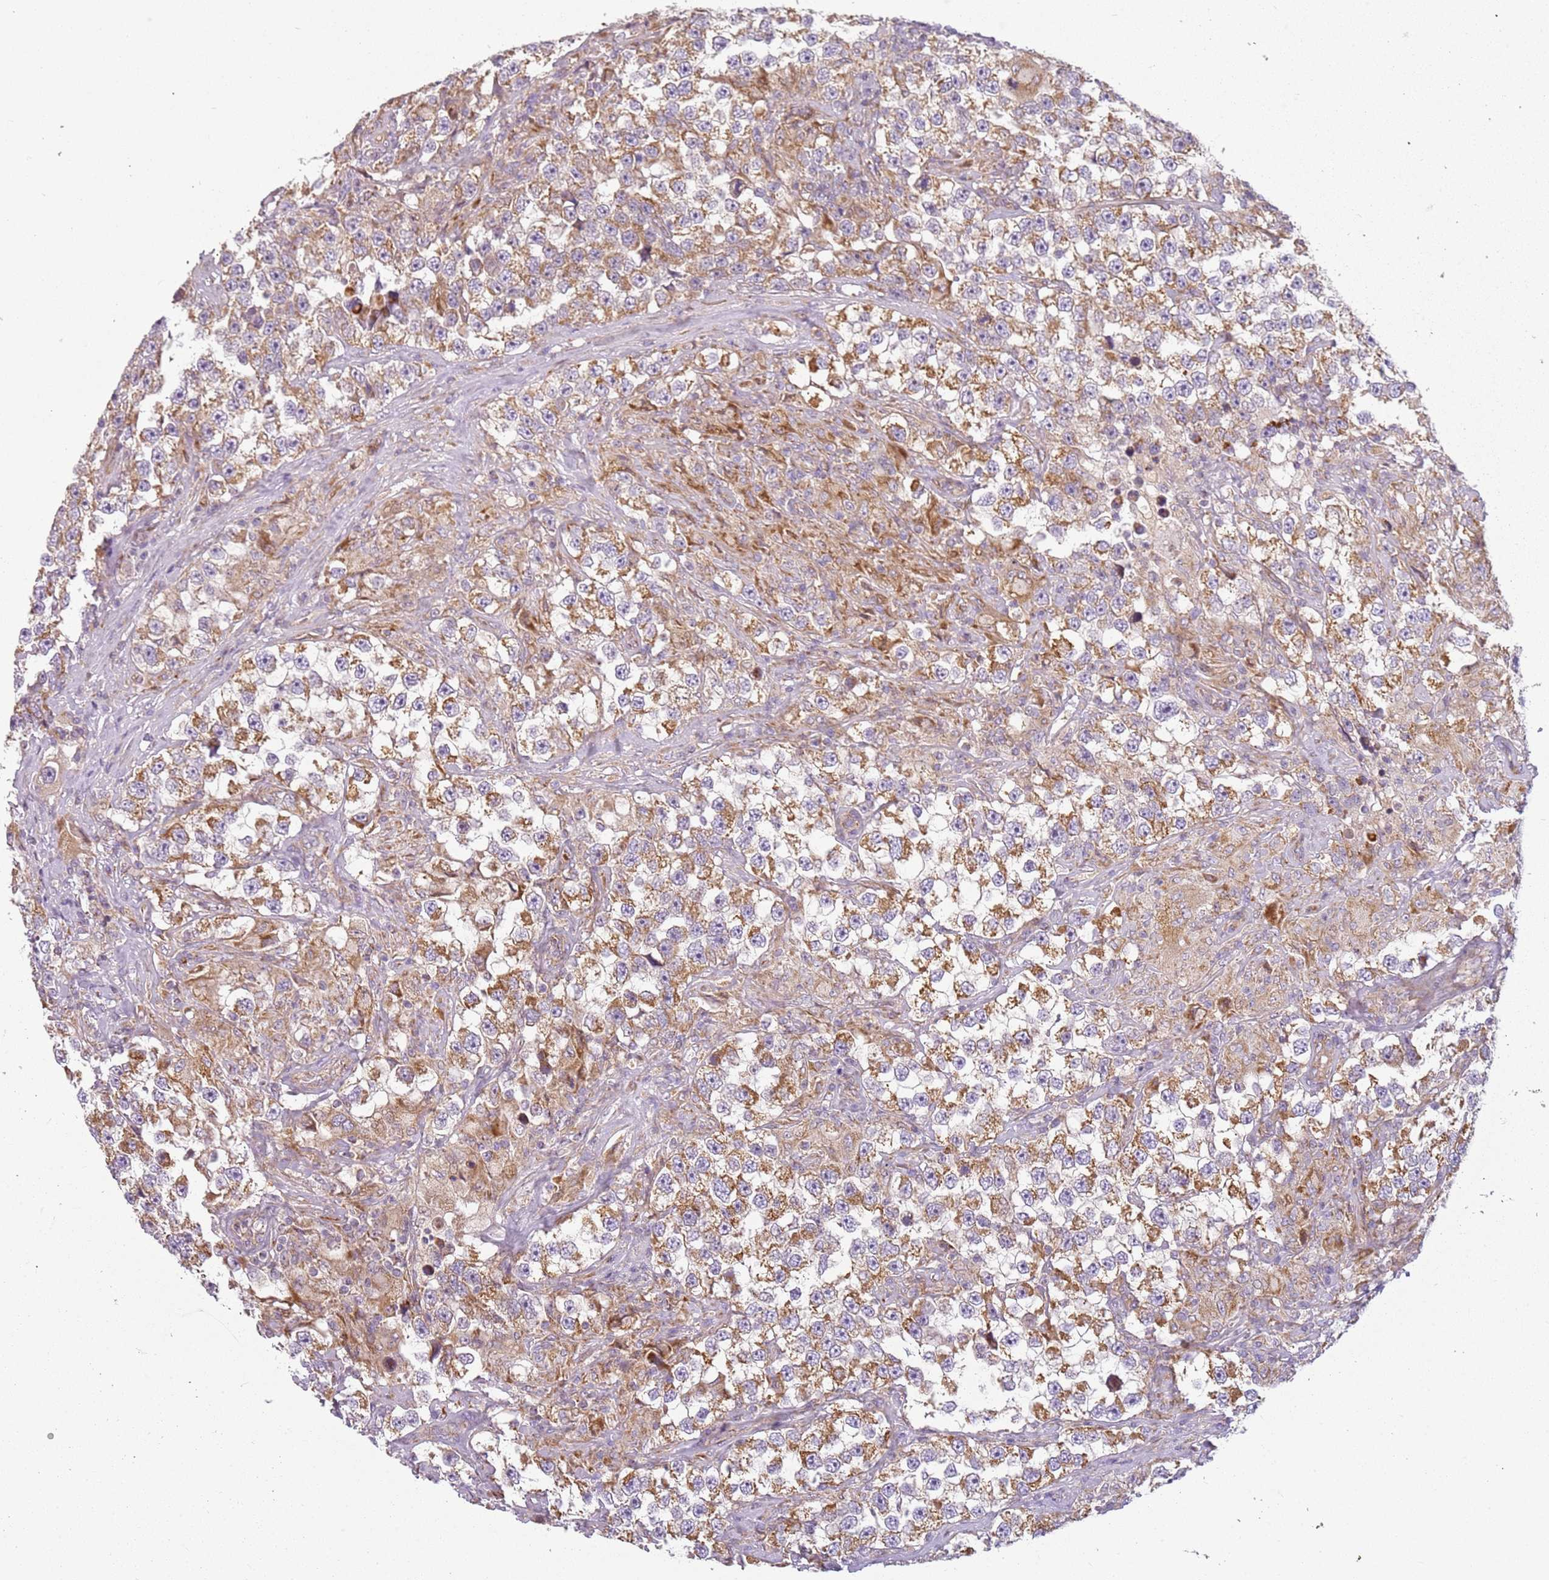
{"staining": {"intensity": "moderate", "quantity": "25%-75%", "location": "cytoplasmic/membranous"}, "tissue": "testis cancer", "cell_type": "Tumor cells", "image_type": "cancer", "snomed": [{"axis": "morphology", "description": "Seminoma, NOS"}, {"axis": "topography", "description": "Testis"}], "caption": "Testis cancer (seminoma) tissue shows moderate cytoplasmic/membranous staining in approximately 25%-75% of tumor cells", "gene": "TMEM200C", "patient": {"sex": "male", "age": 46}}